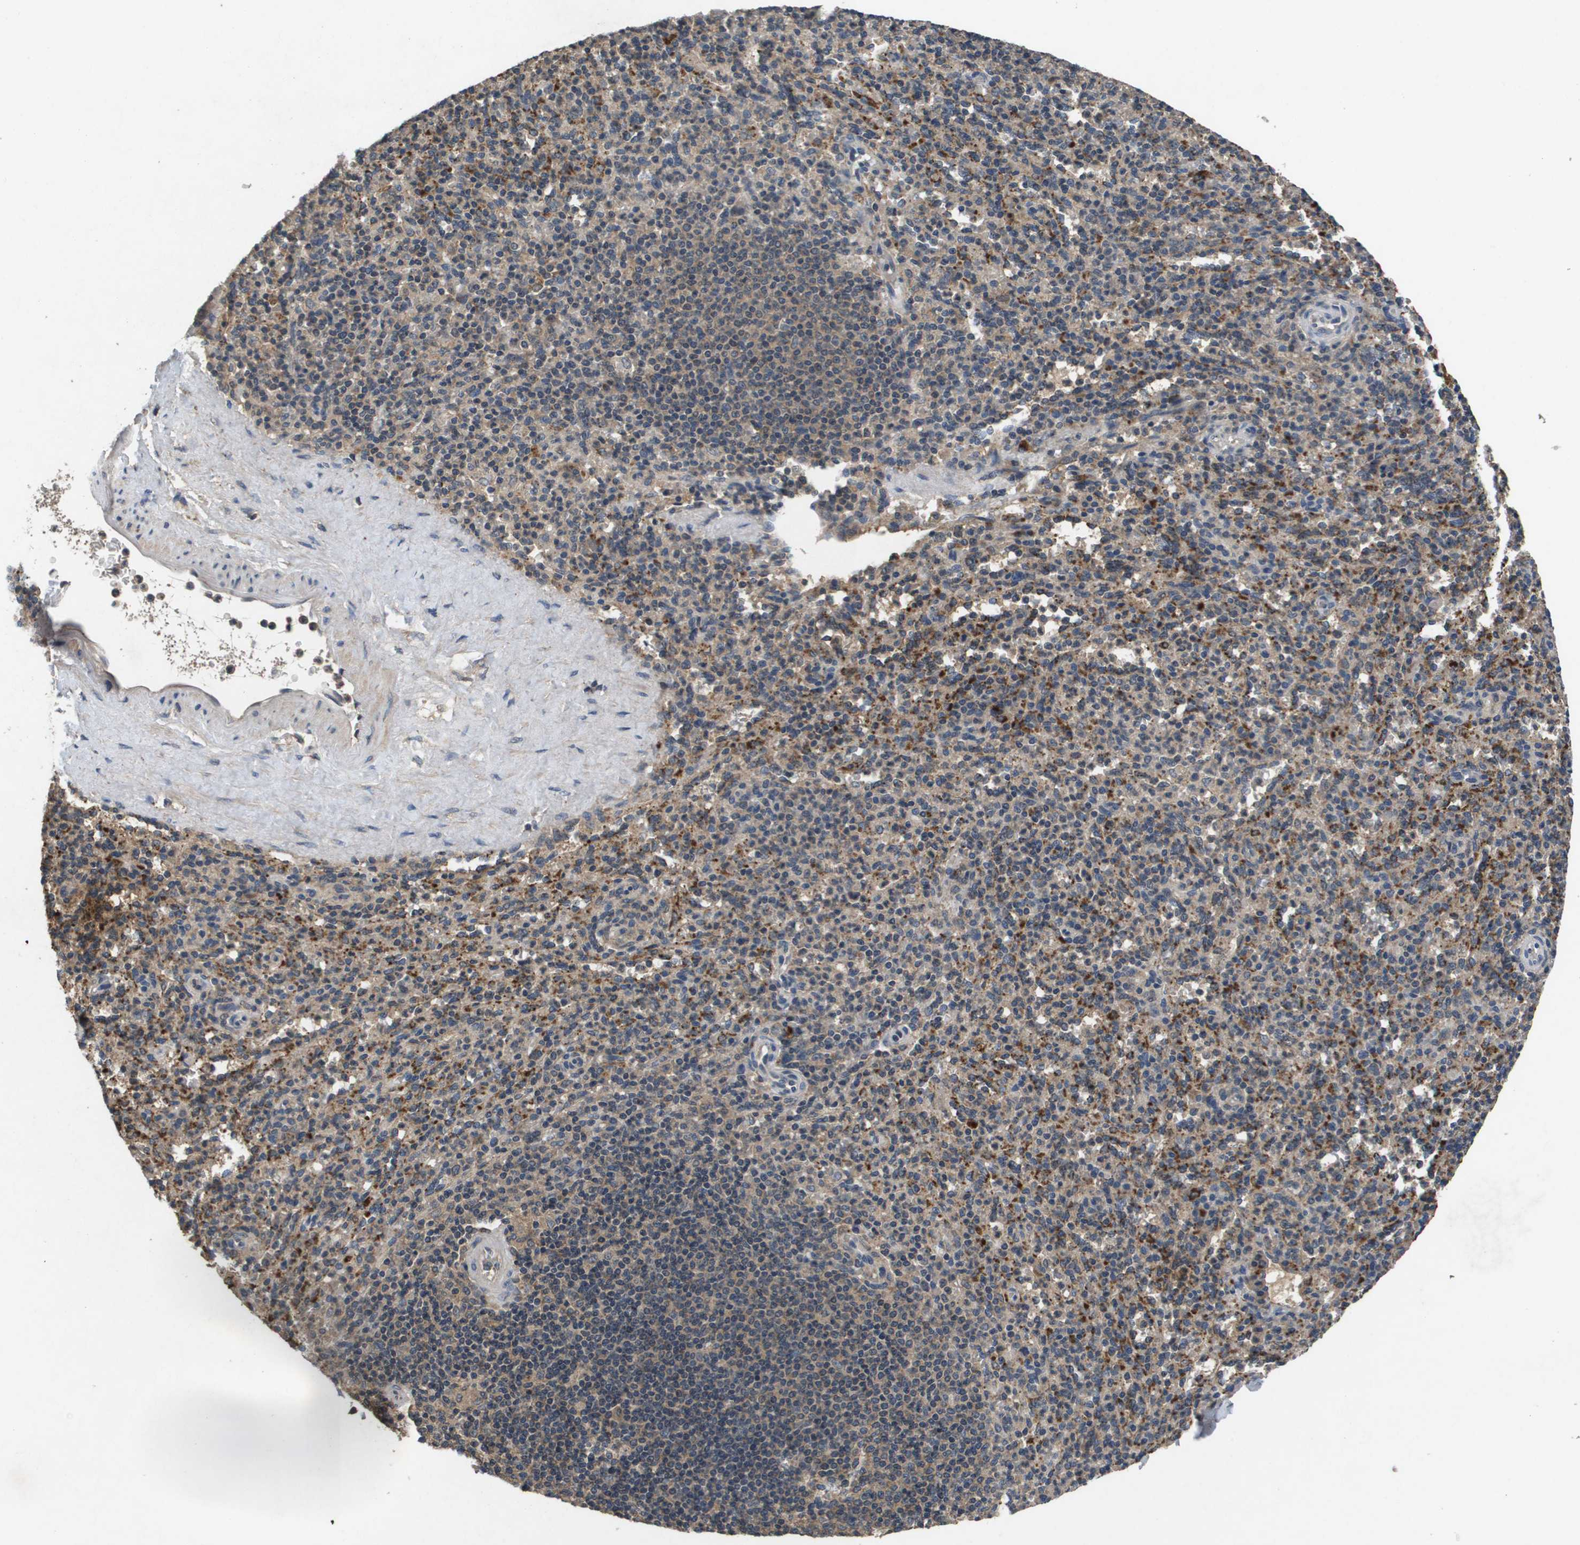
{"staining": {"intensity": "strong", "quantity": "25%-75%", "location": "cytoplasmic/membranous"}, "tissue": "spleen", "cell_type": "Cells in red pulp", "image_type": "normal", "snomed": [{"axis": "morphology", "description": "Normal tissue, NOS"}, {"axis": "topography", "description": "Spleen"}], "caption": "Spleen stained for a protein (brown) demonstrates strong cytoplasmic/membranous positive staining in about 25%-75% of cells in red pulp.", "gene": "PROC", "patient": {"sex": "male", "age": 36}}